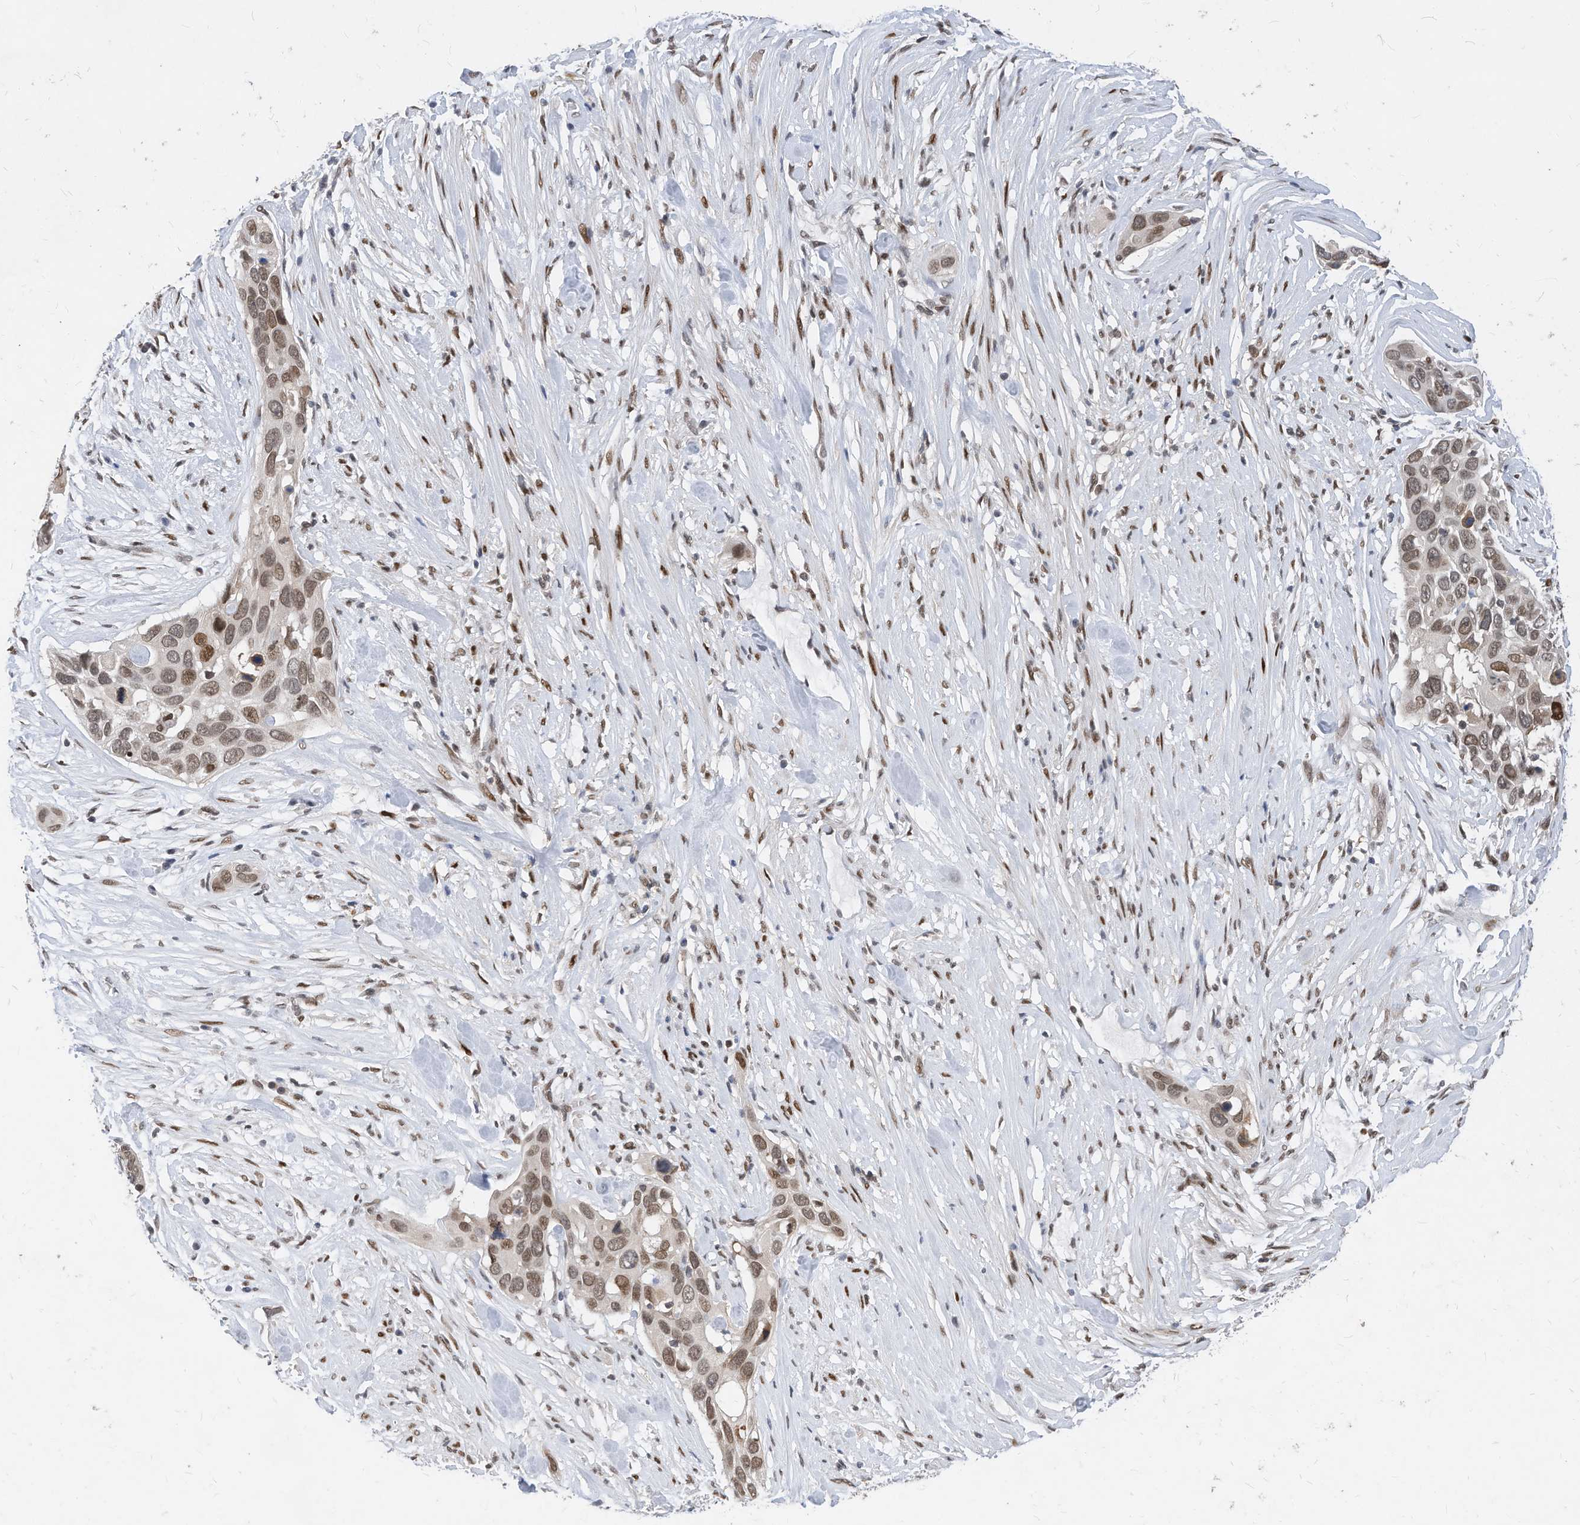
{"staining": {"intensity": "moderate", "quantity": ">75%", "location": "nuclear"}, "tissue": "pancreatic cancer", "cell_type": "Tumor cells", "image_type": "cancer", "snomed": [{"axis": "morphology", "description": "Adenocarcinoma, NOS"}, {"axis": "topography", "description": "Pancreas"}], "caption": "Protein analysis of pancreatic cancer tissue displays moderate nuclear staining in about >75% of tumor cells.", "gene": "KPNB1", "patient": {"sex": "female", "age": 60}}